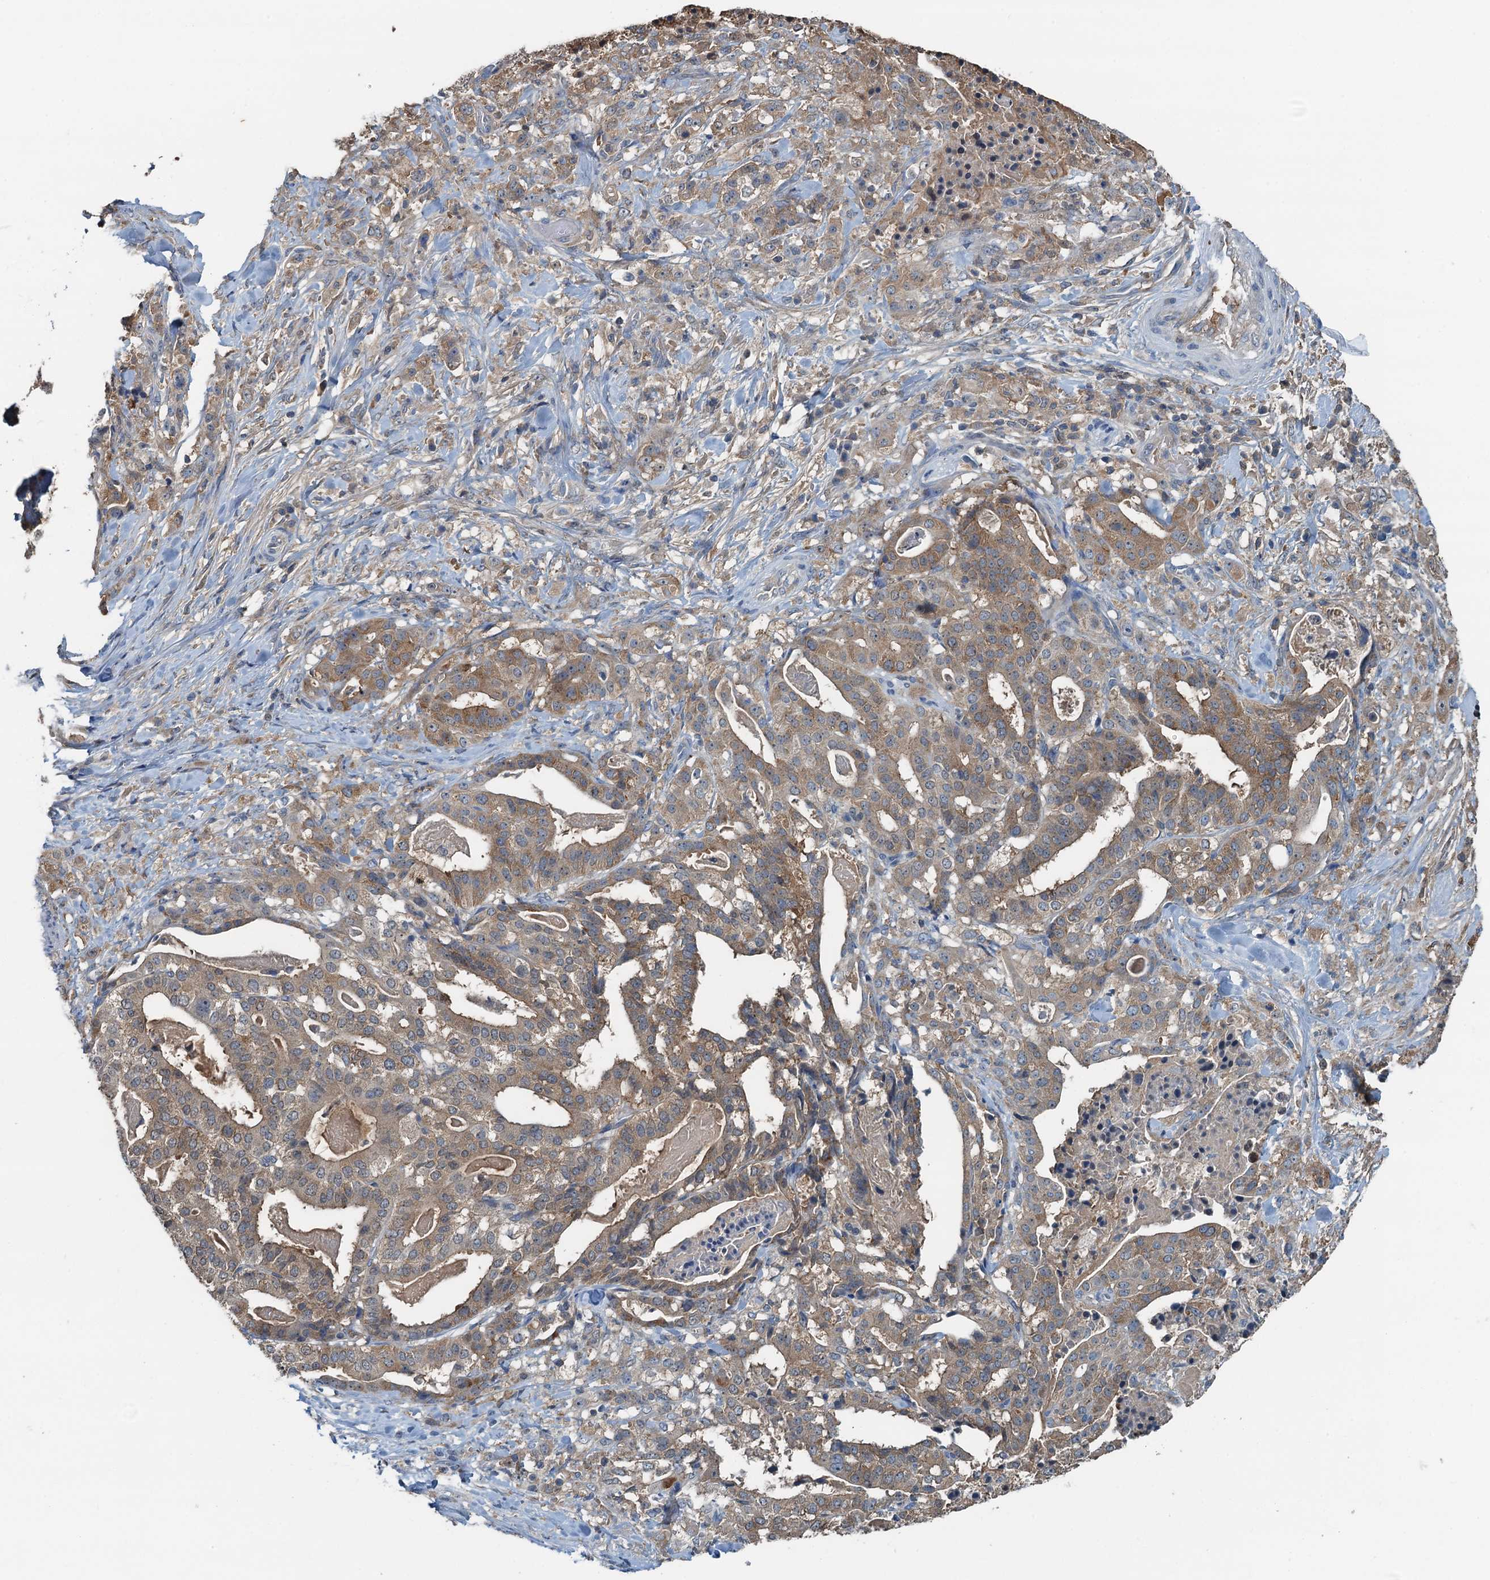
{"staining": {"intensity": "moderate", "quantity": ">75%", "location": "cytoplasmic/membranous"}, "tissue": "stomach cancer", "cell_type": "Tumor cells", "image_type": "cancer", "snomed": [{"axis": "morphology", "description": "Adenocarcinoma, NOS"}, {"axis": "topography", "description": "Stomach"}], "caption": "This is an image of immunohistochemistry staining of stomach cancer (adenocarcinoma), which shows moderate positivity in the cytoplasmic/membranous of tumor cells.", "gene": "LSM14B", "patient": {"sex": "male", "age": 48}}